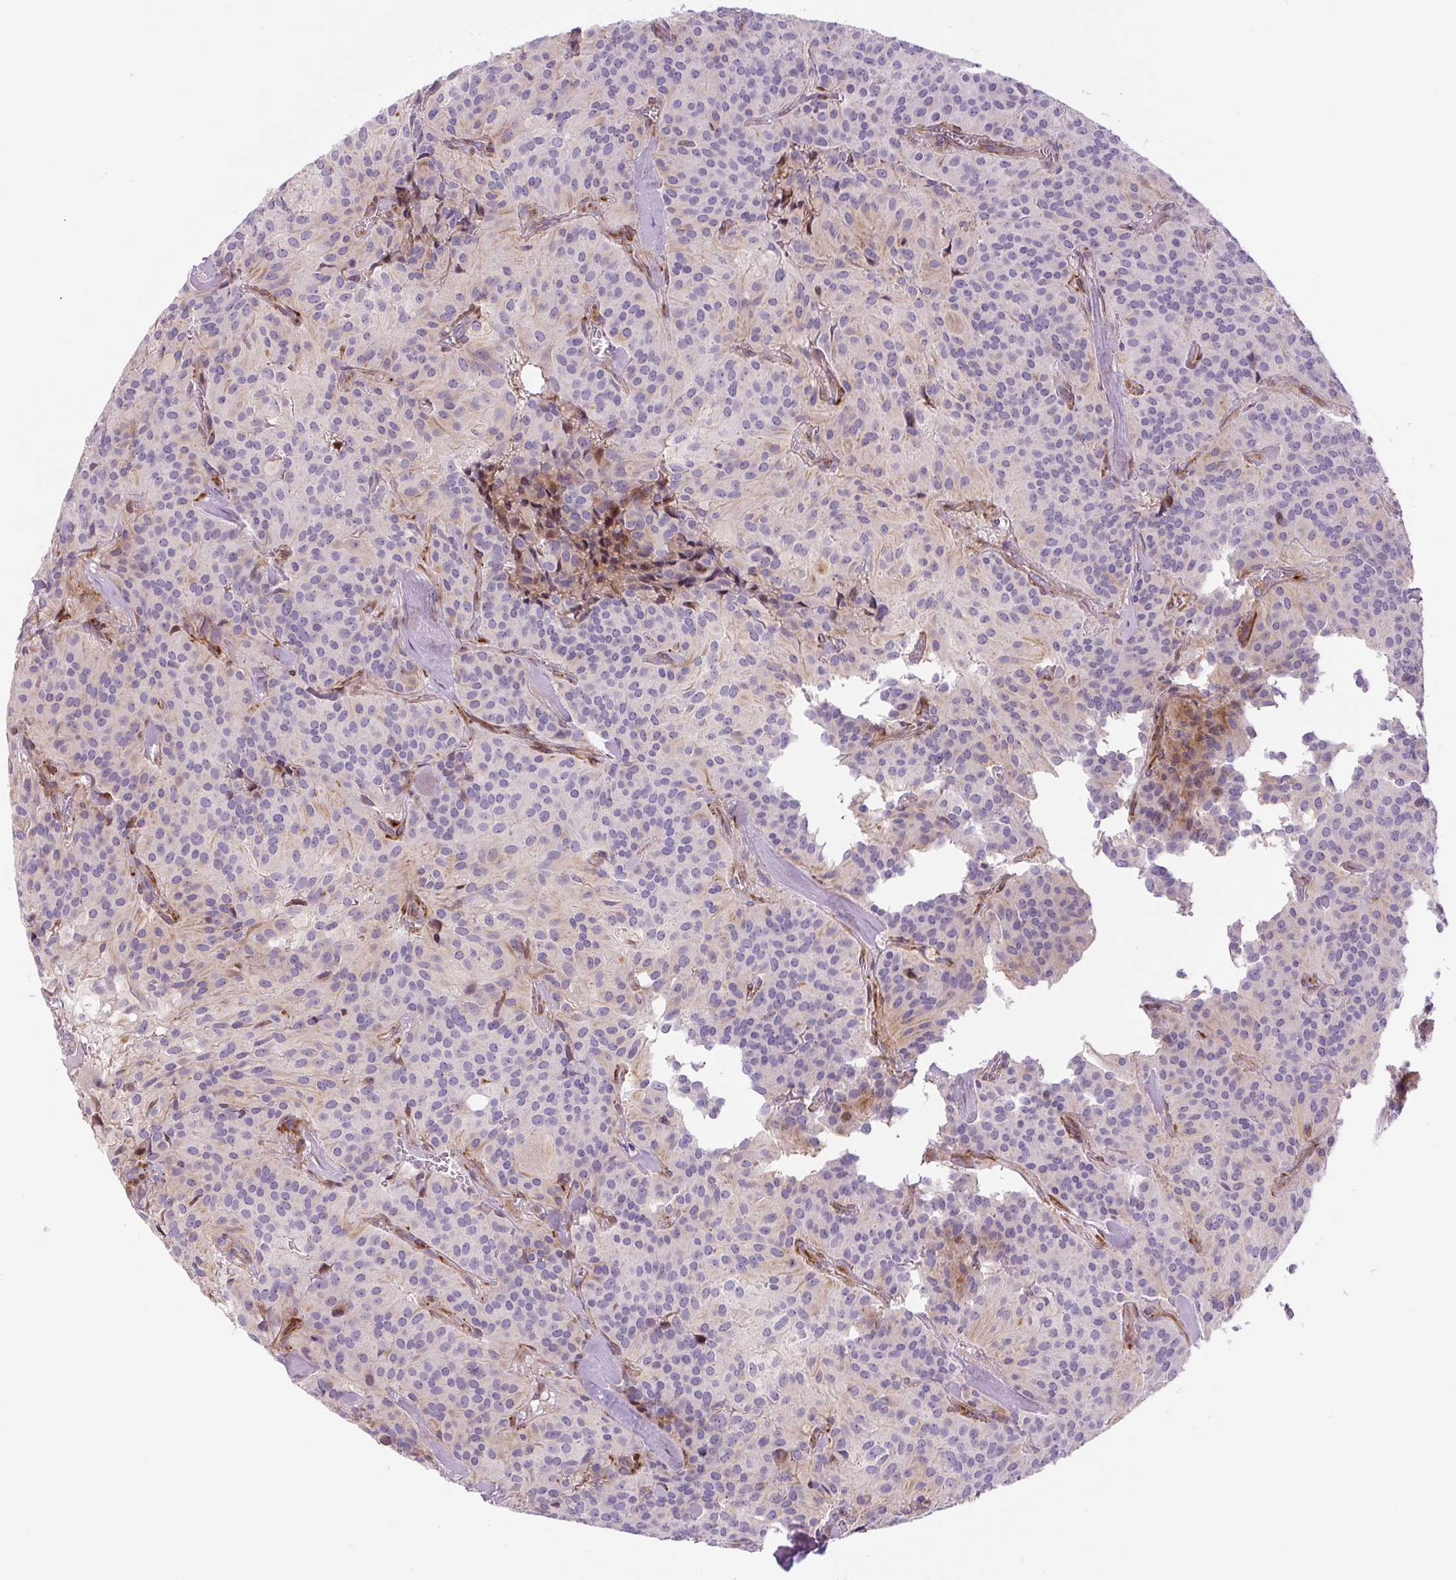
{"staining": {"intensity": "negative", "quantity": "none", "location": "none"}, "tissue": "glioma", "cell_type": "Tumor cells", "image_type": "cancer", "snomed": [{"axis": "morphology", "description": "Glioma, malignant, Low grade"}, {"axis": "topography", "description": "Brain"}], "caption": "The micrograph shows no significant expression in tumor cells of malignant glioma (low-grade).", "gene": "DISP3", "patient": {"sex": "male", "age": 42}}